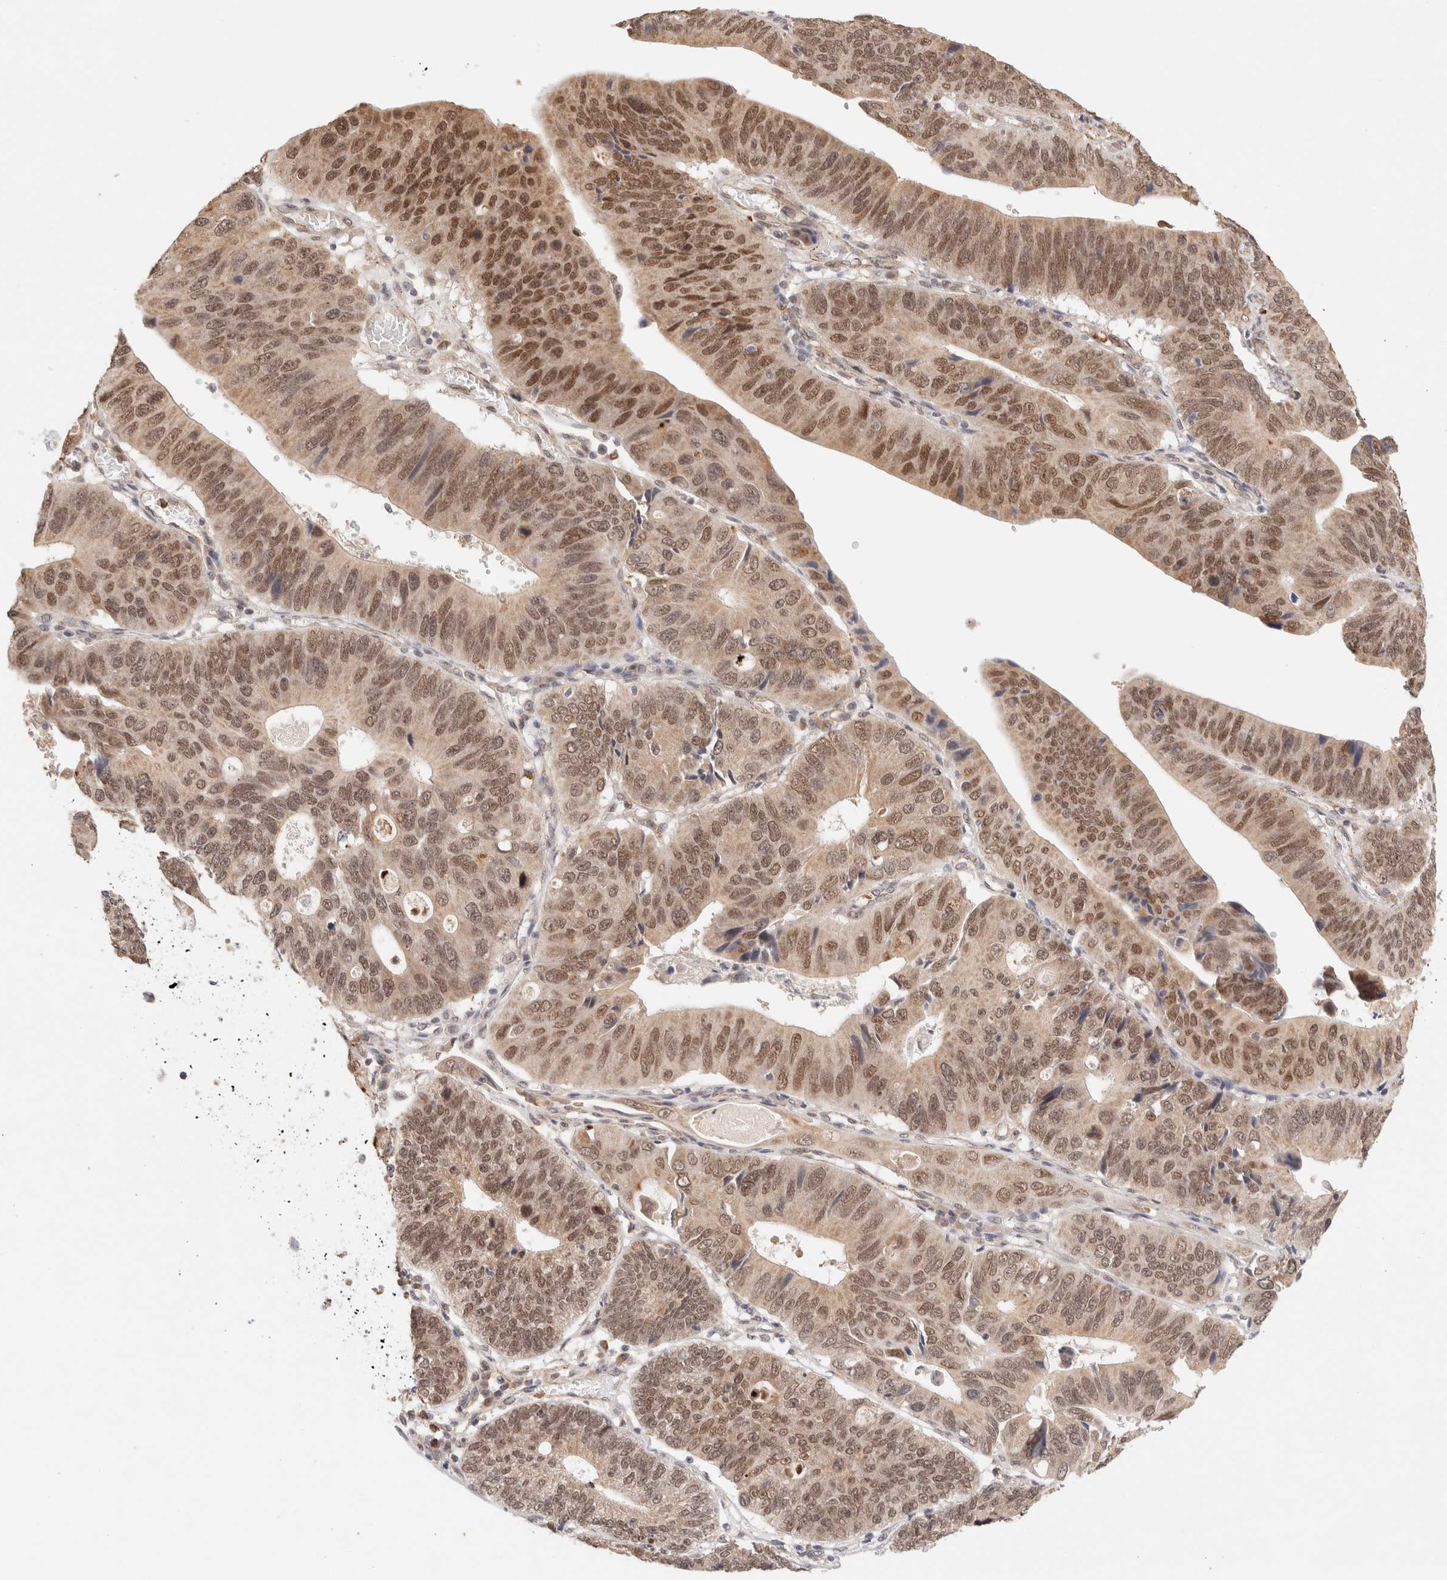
{"staining": {"intensity": "strong", "quantity": ">75%", "location": "cytoplasmic/membranous,nuclear"}, "tissue": "stomach cancer", "cell_type": "Tumor cells", "image_type": "cancer", "snomed": [{"axis": "morphology", "description": "Adenocarcinoma, NOS"}, {"axis": "topography", "description": "Stomach"}], "caption": "Immunohistochemistry (DAB (3,3'-diaminobenzidine)) staining of adenocarcinoma (stomach) exhibits strong cytoplasmic/membranous and nuclear protein expression in approximately >75% of tumor cells.", "gene": "BRPF3", "patient": {"sex": "male", "age": 59}}